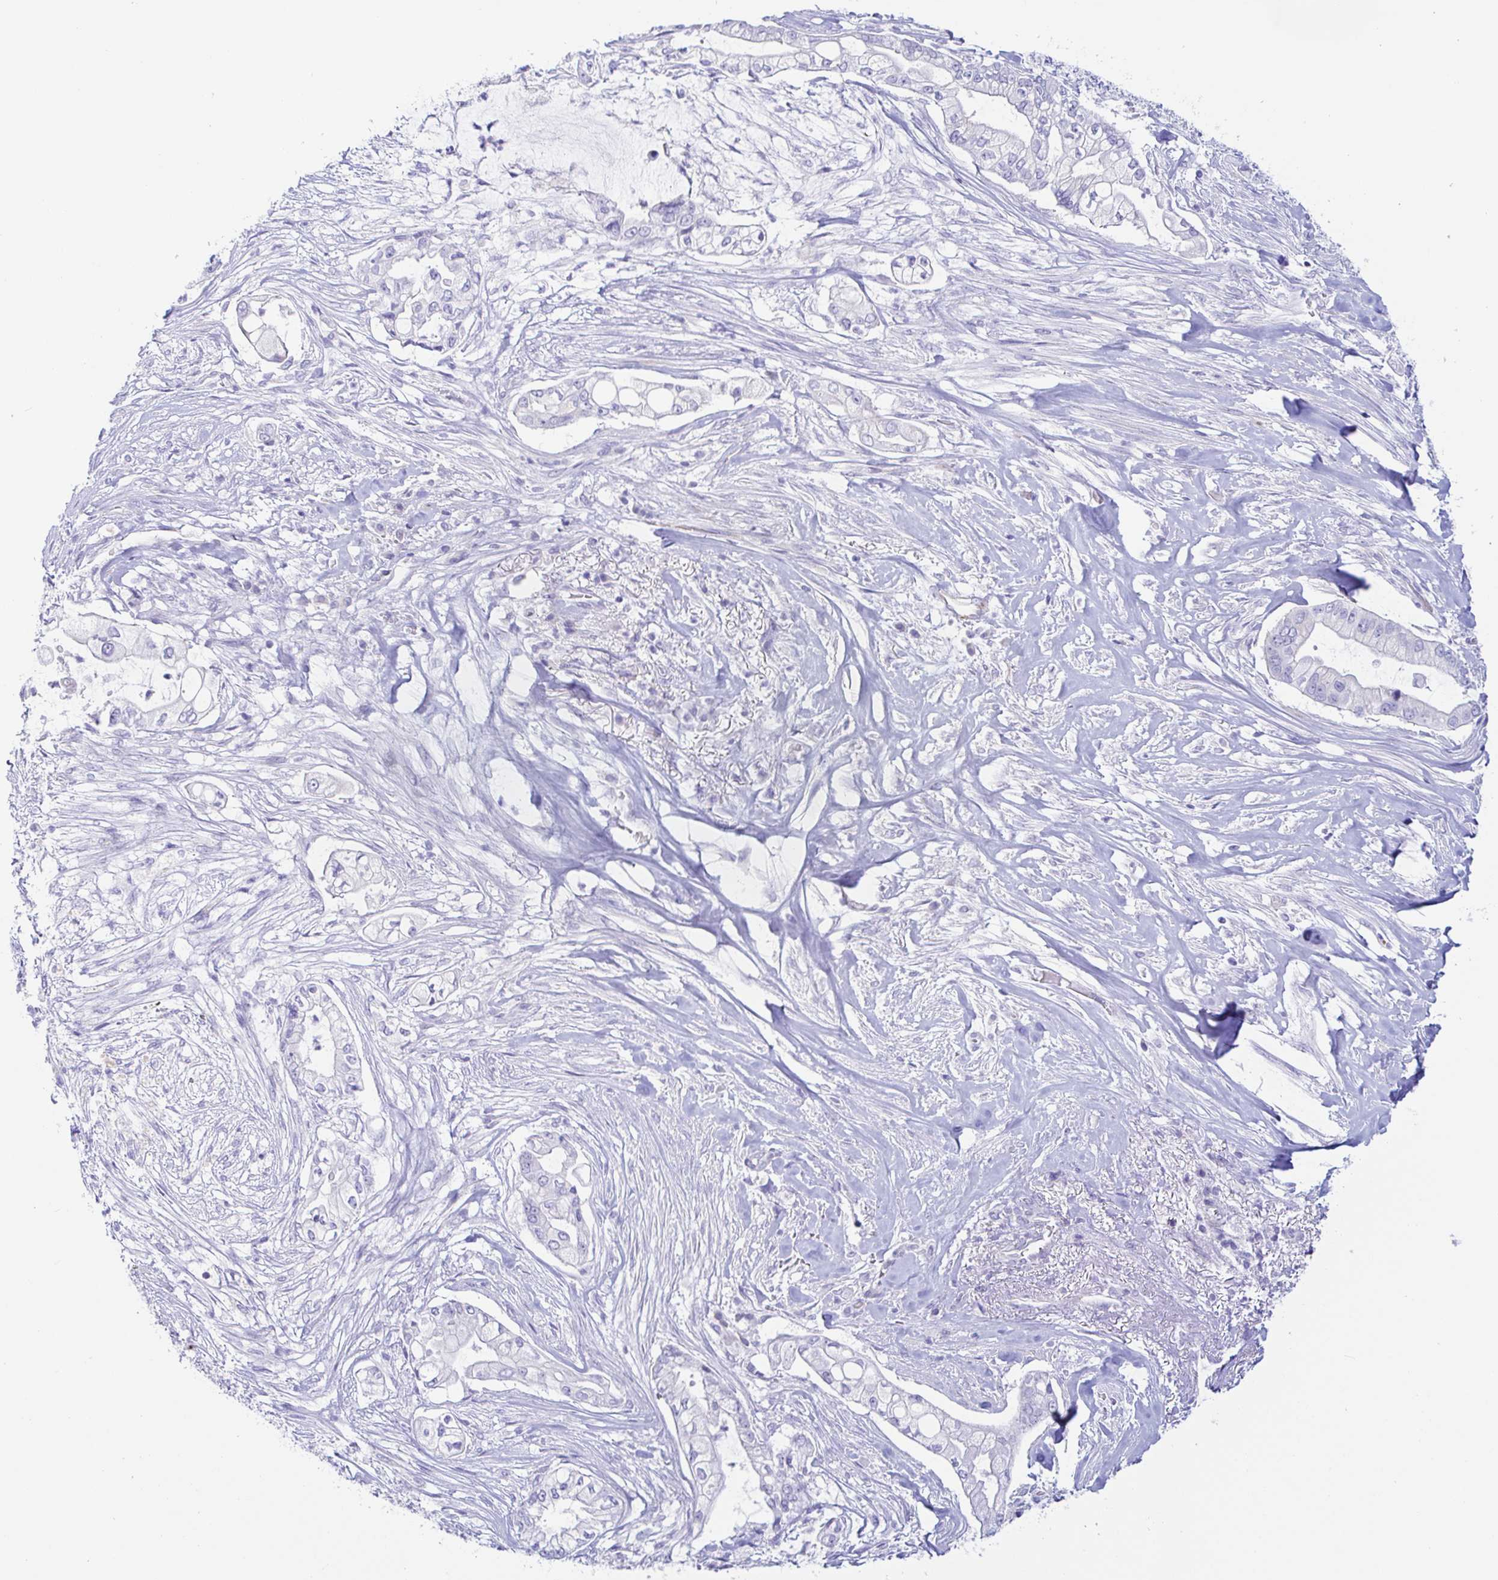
{"staining": {"intensity": "negative", "quantity": "none", "location": "none"}, "tissue": "pancreatic cancer", "cell_type": "Tumor cells", "image_type": "cancer", "snomed": [{"axis": "morphology", "description": "Adenocarcinoma, NOS"}, {"axis": "topography", "description": "Pancreas"}], "caption": "Tumor cells are negative for protein expression in human pancreatic cancer (adenocarcinoma). (IHC, brightfield microscopy, high magnification).", "gene": "PINLYP", "patient": {"sex": "female", "age": 69}}